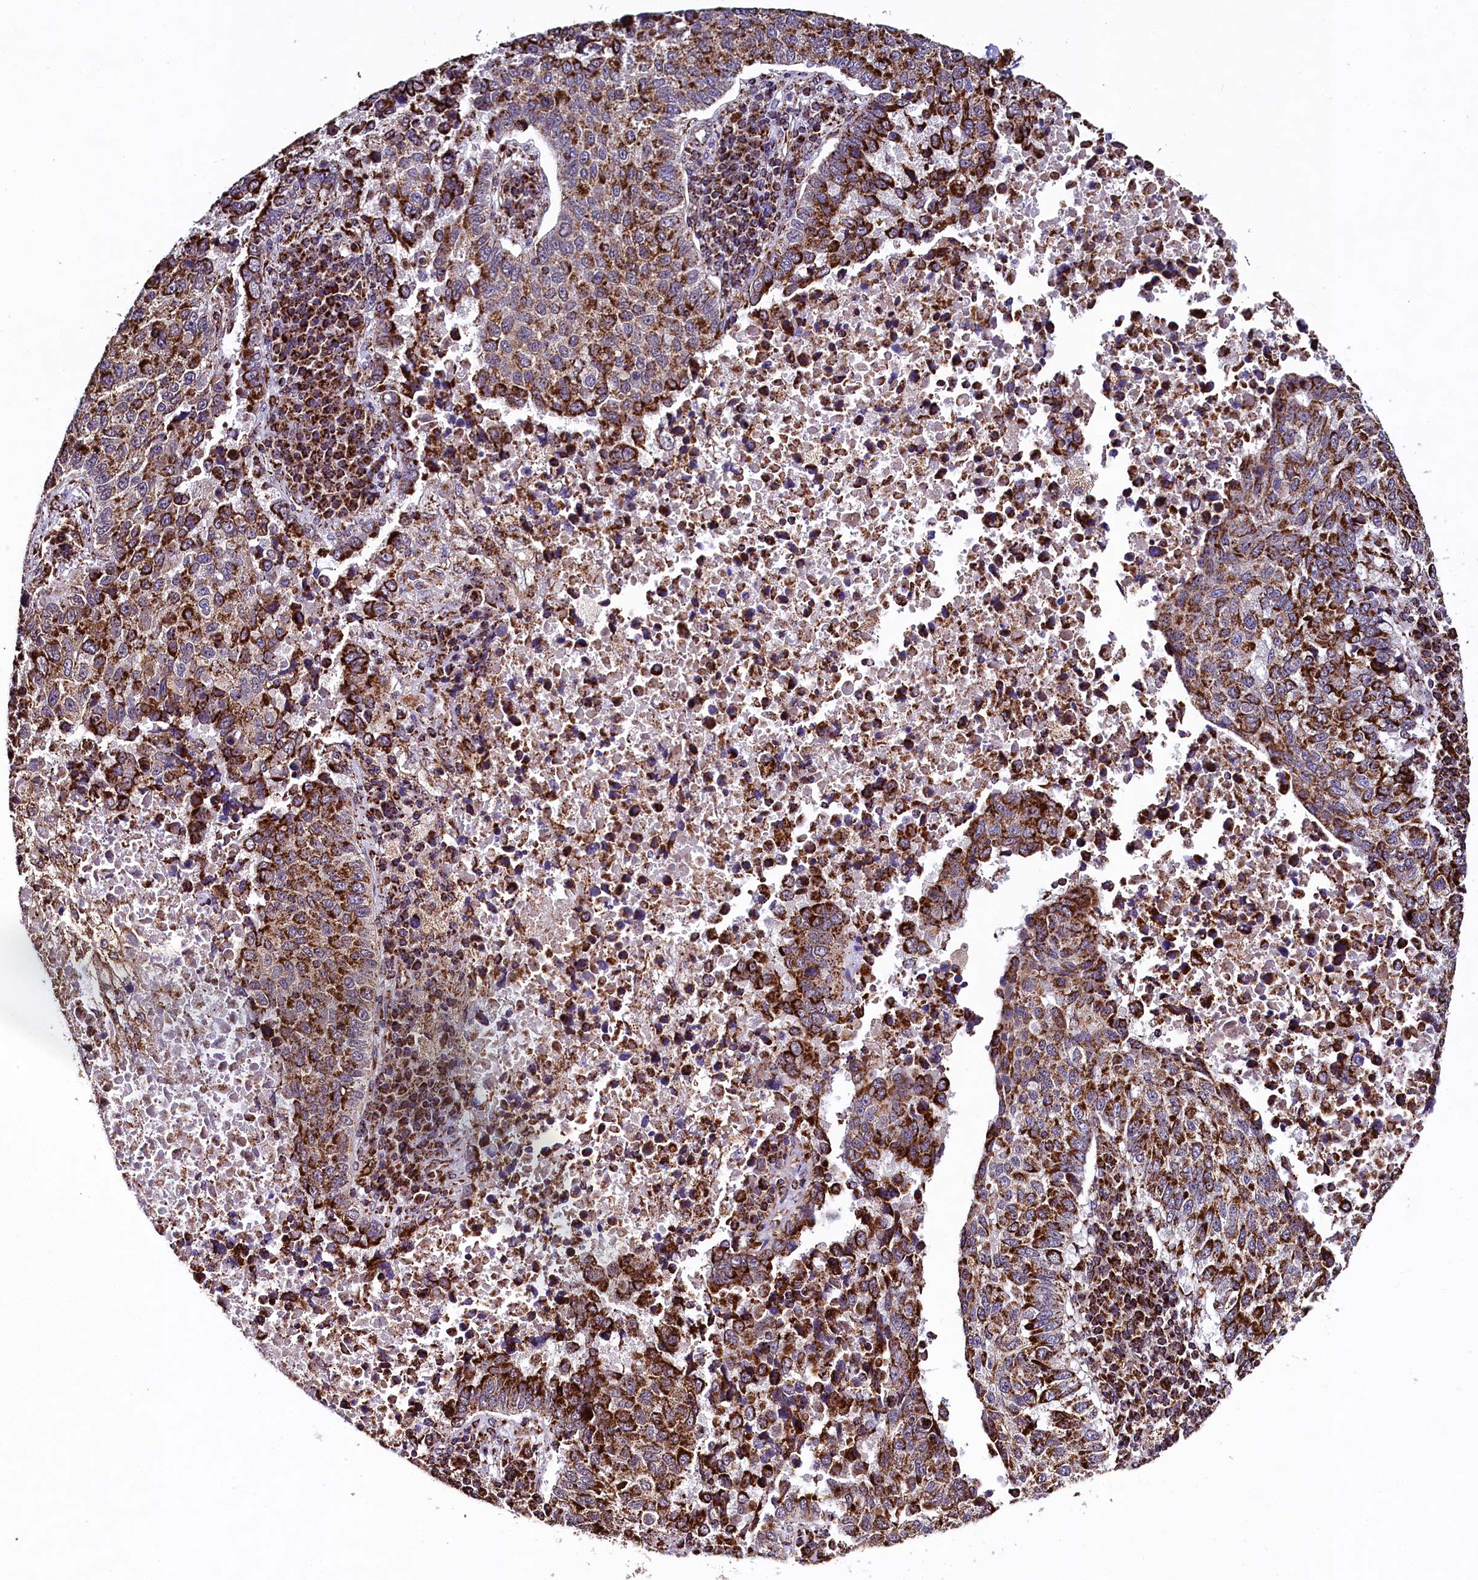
{"staining": {"intensity": "strong", "quantity": "25%-75%", "location": "cytoplasmic/membranous"}, "tissue": "lung cancer", "cell_type": "Tumor cells", "image_type": "cancer", "snomed": [{"axis": "morphology", "description": "Squamous cell carcinoma, NOS"}, {"axis": "topography", "description": "Lung"}], "caption": "IHC (DAB (3,3'-diaminobenzidine)) staining of lung cancer demonstrates strong cytoplasmic/membranous protein staining in about 25%-75% of tumor cells. (DAB IHC with brightfield microscopy, high magnification).", "gene": "KLC2", "patient": {"sex": "male", "age": 73}}